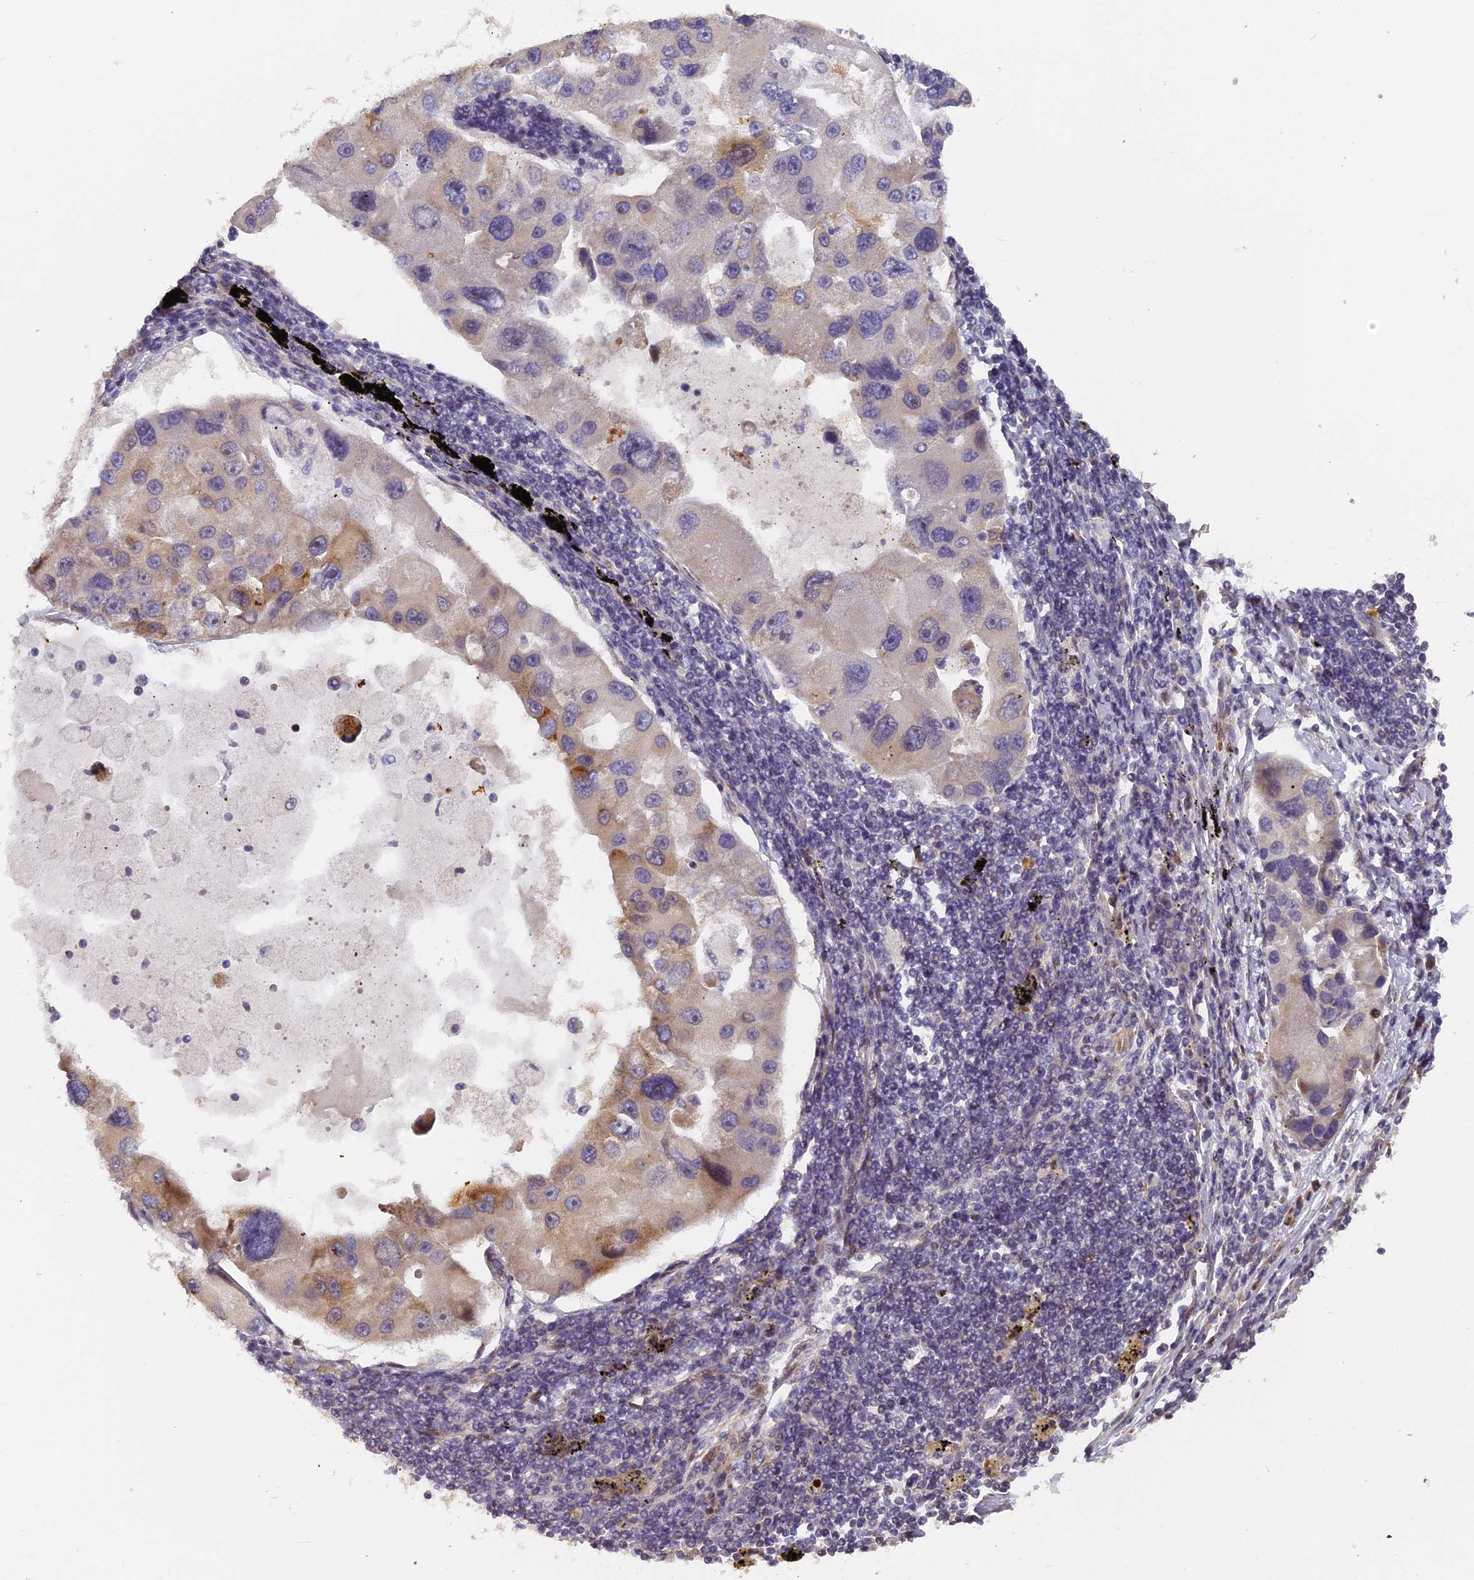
{"staining": {"intensity": "moderate", "quantity": "<25%", "location": "cytoplasmic/membranous"}, "tissue": "lung cancer", "cell_type": "Tumor cells", "image_type": "cancer", "snomed": [{"axis": "morphology", "description": "Adenocarcinoma, NOS"}, {"axis": "topography", "description": "Lung"}], "caption": "DAB immunohistochemical staining of human adenocarcinoma (lung) demonstrates moderate cytoplasmic/membranous protein positivity in approximately <25% of tumor cells.", "gene": "RAB28", "patient": {"sex": "female", "age": 54}}